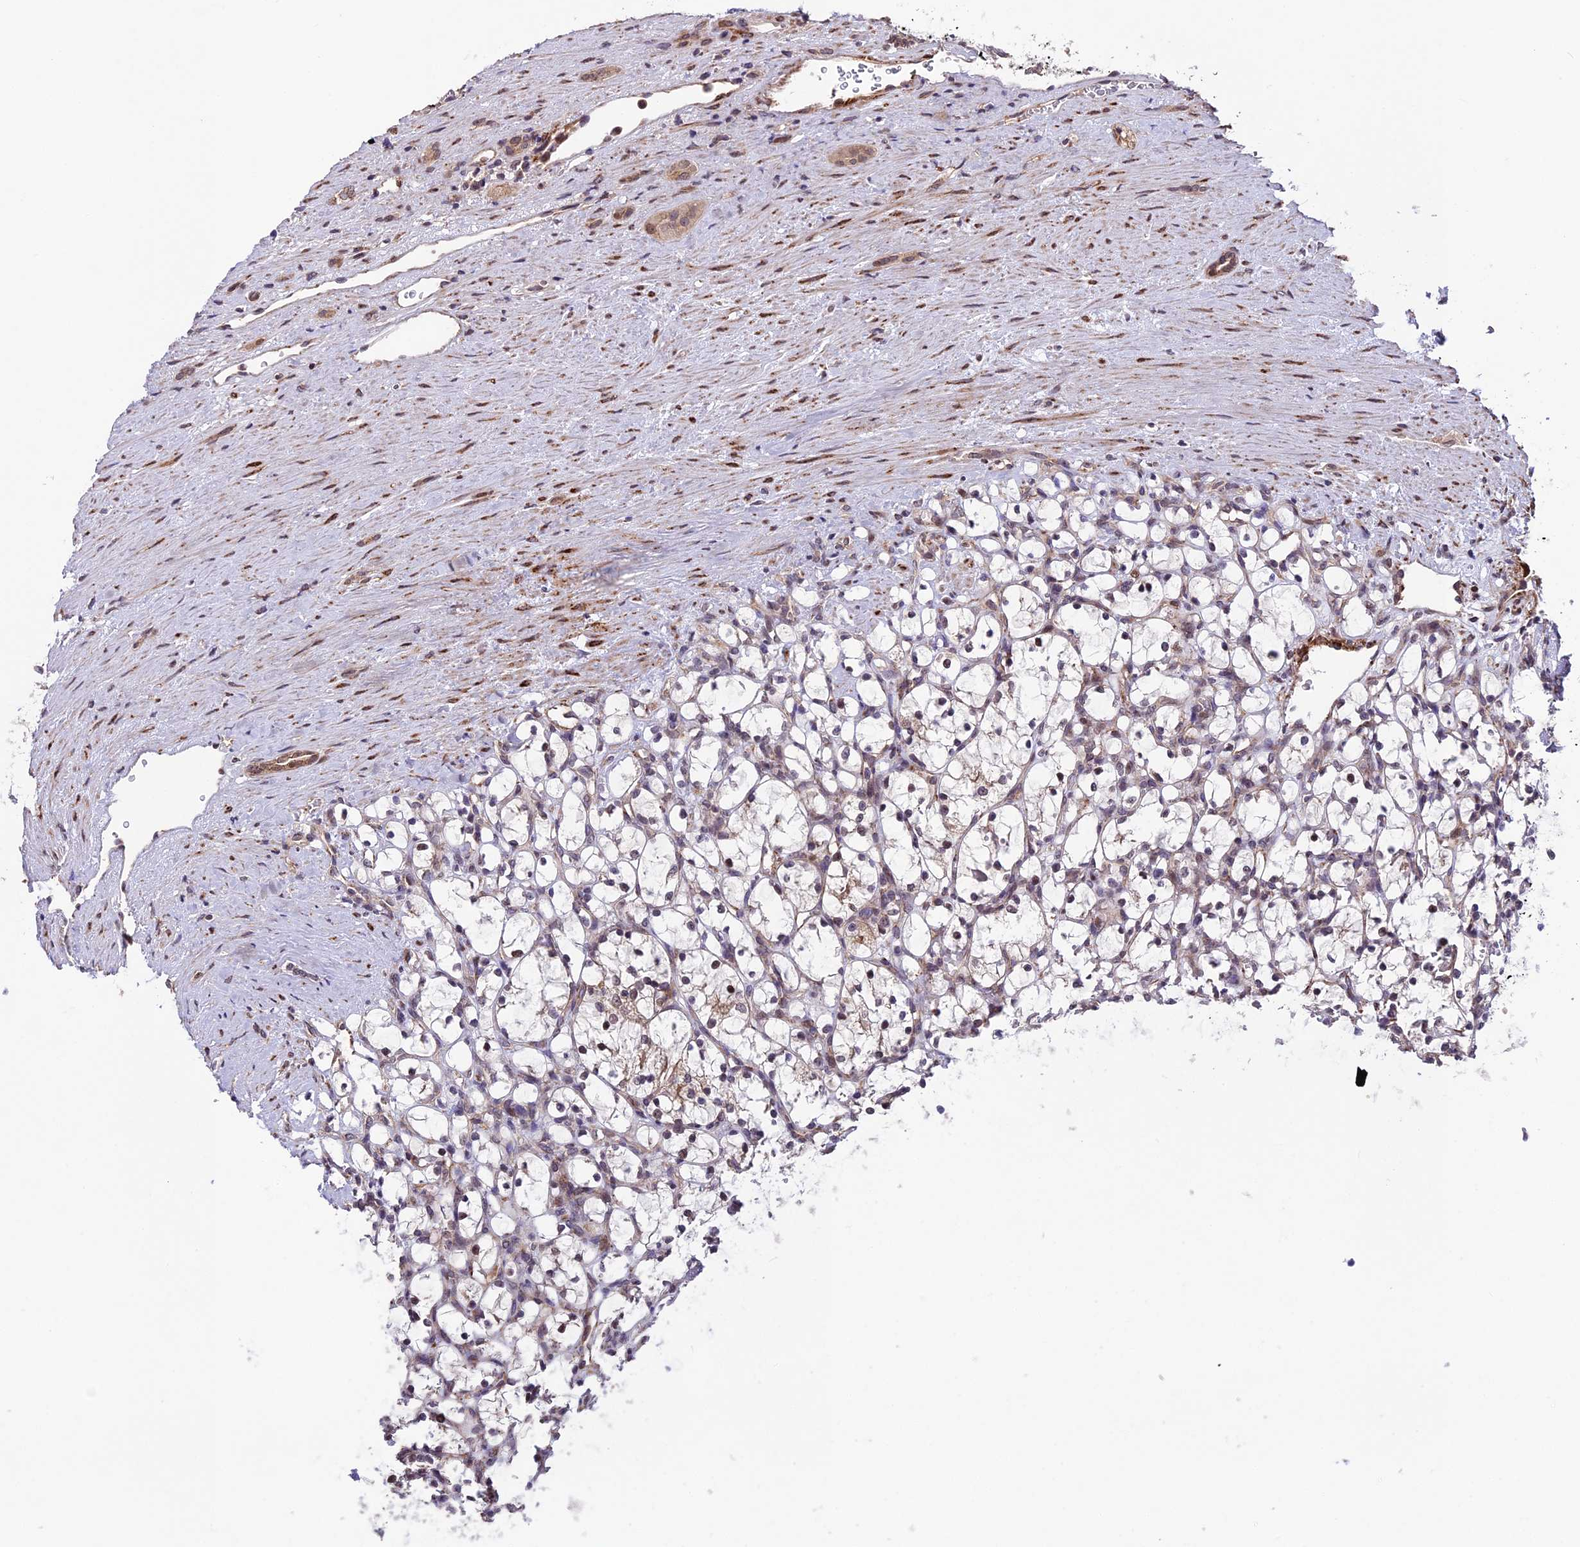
{"staining": {"intensity": "negative", "quantity": "none", "location": "none"}, "tissue": "renal cancer", "cell_type": "Tumor cells", "image_type": "cancer", "snomed": [{"axis": "morphology", "description": "Adenocarcinoma, NOS"}, {"axis": "topography", "description": "Kidney"}], "caption": "Tumor cells are negative for protein expression in human renal cancer (adenocarcinoma). (Brightfield microscopy of DAB immunohistochemistry at high magnification).", "gene": "SIPA1L3", "patient": {"sex": "female", "age": 69}}